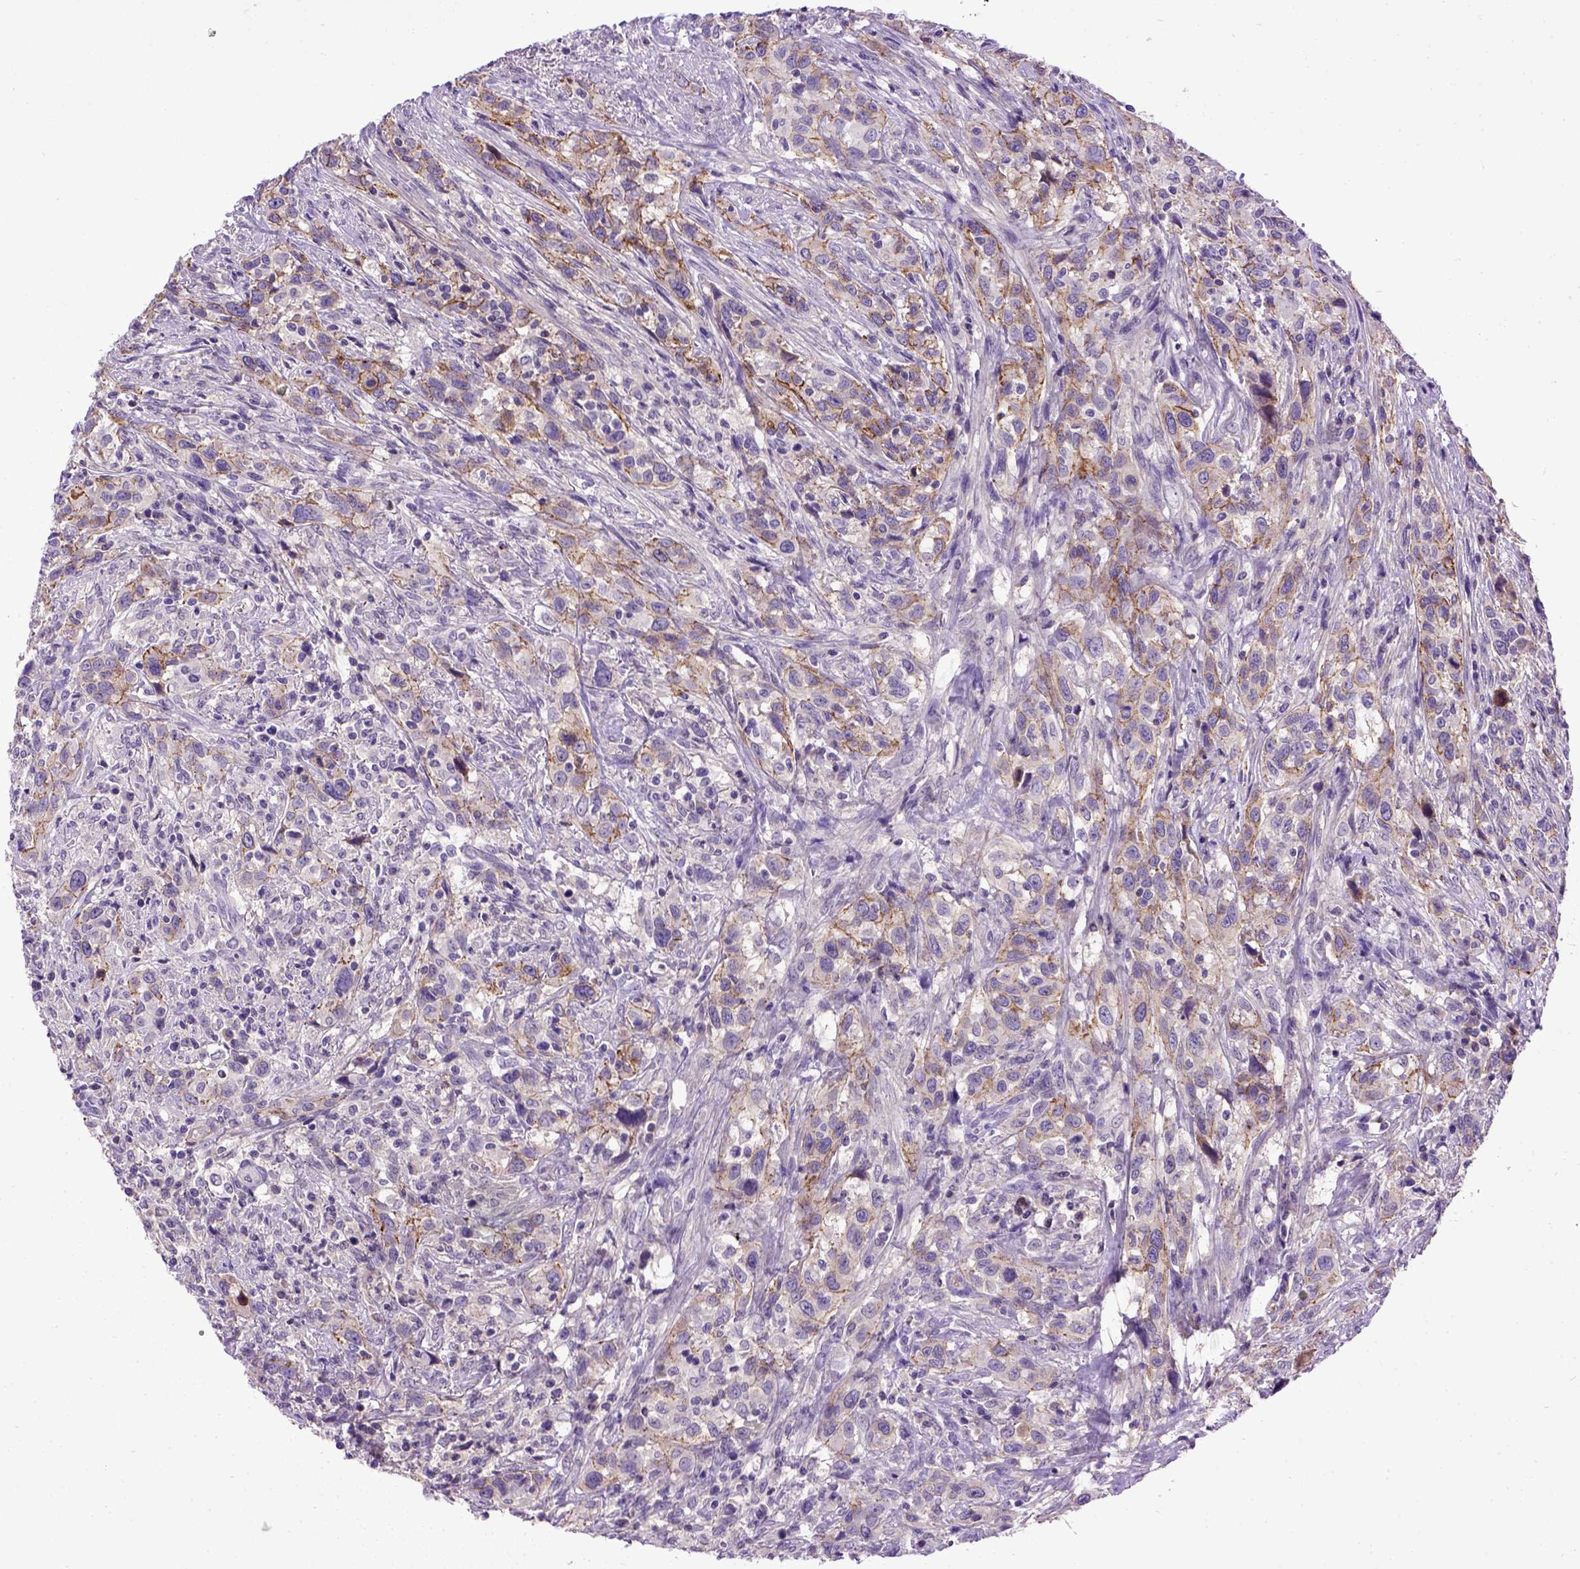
{"staining": {"intensity": "moderate", "quantity": ">75%", "location": "cytoplasmic/membranous"}, "tissue": "urothelial cancer", "cell_type": "Tumor cells", "image_type": "cancer", "snomed": [{"axis": "morphology", "description": "Urothelial carcinoma, NOS"}, {"axis": "morphology", "description": "Urothelial carcinoma, High grade"}, {"axis": "topography", "description": "Urinary bladder"}], "caption": "Tumor cells show moderate cytoplasmic/membranous expression in approximately >75% of cells in transitional cell carcinoma.", "gene": "CDH1", "patient": {"sex": "female", "age": 64}}